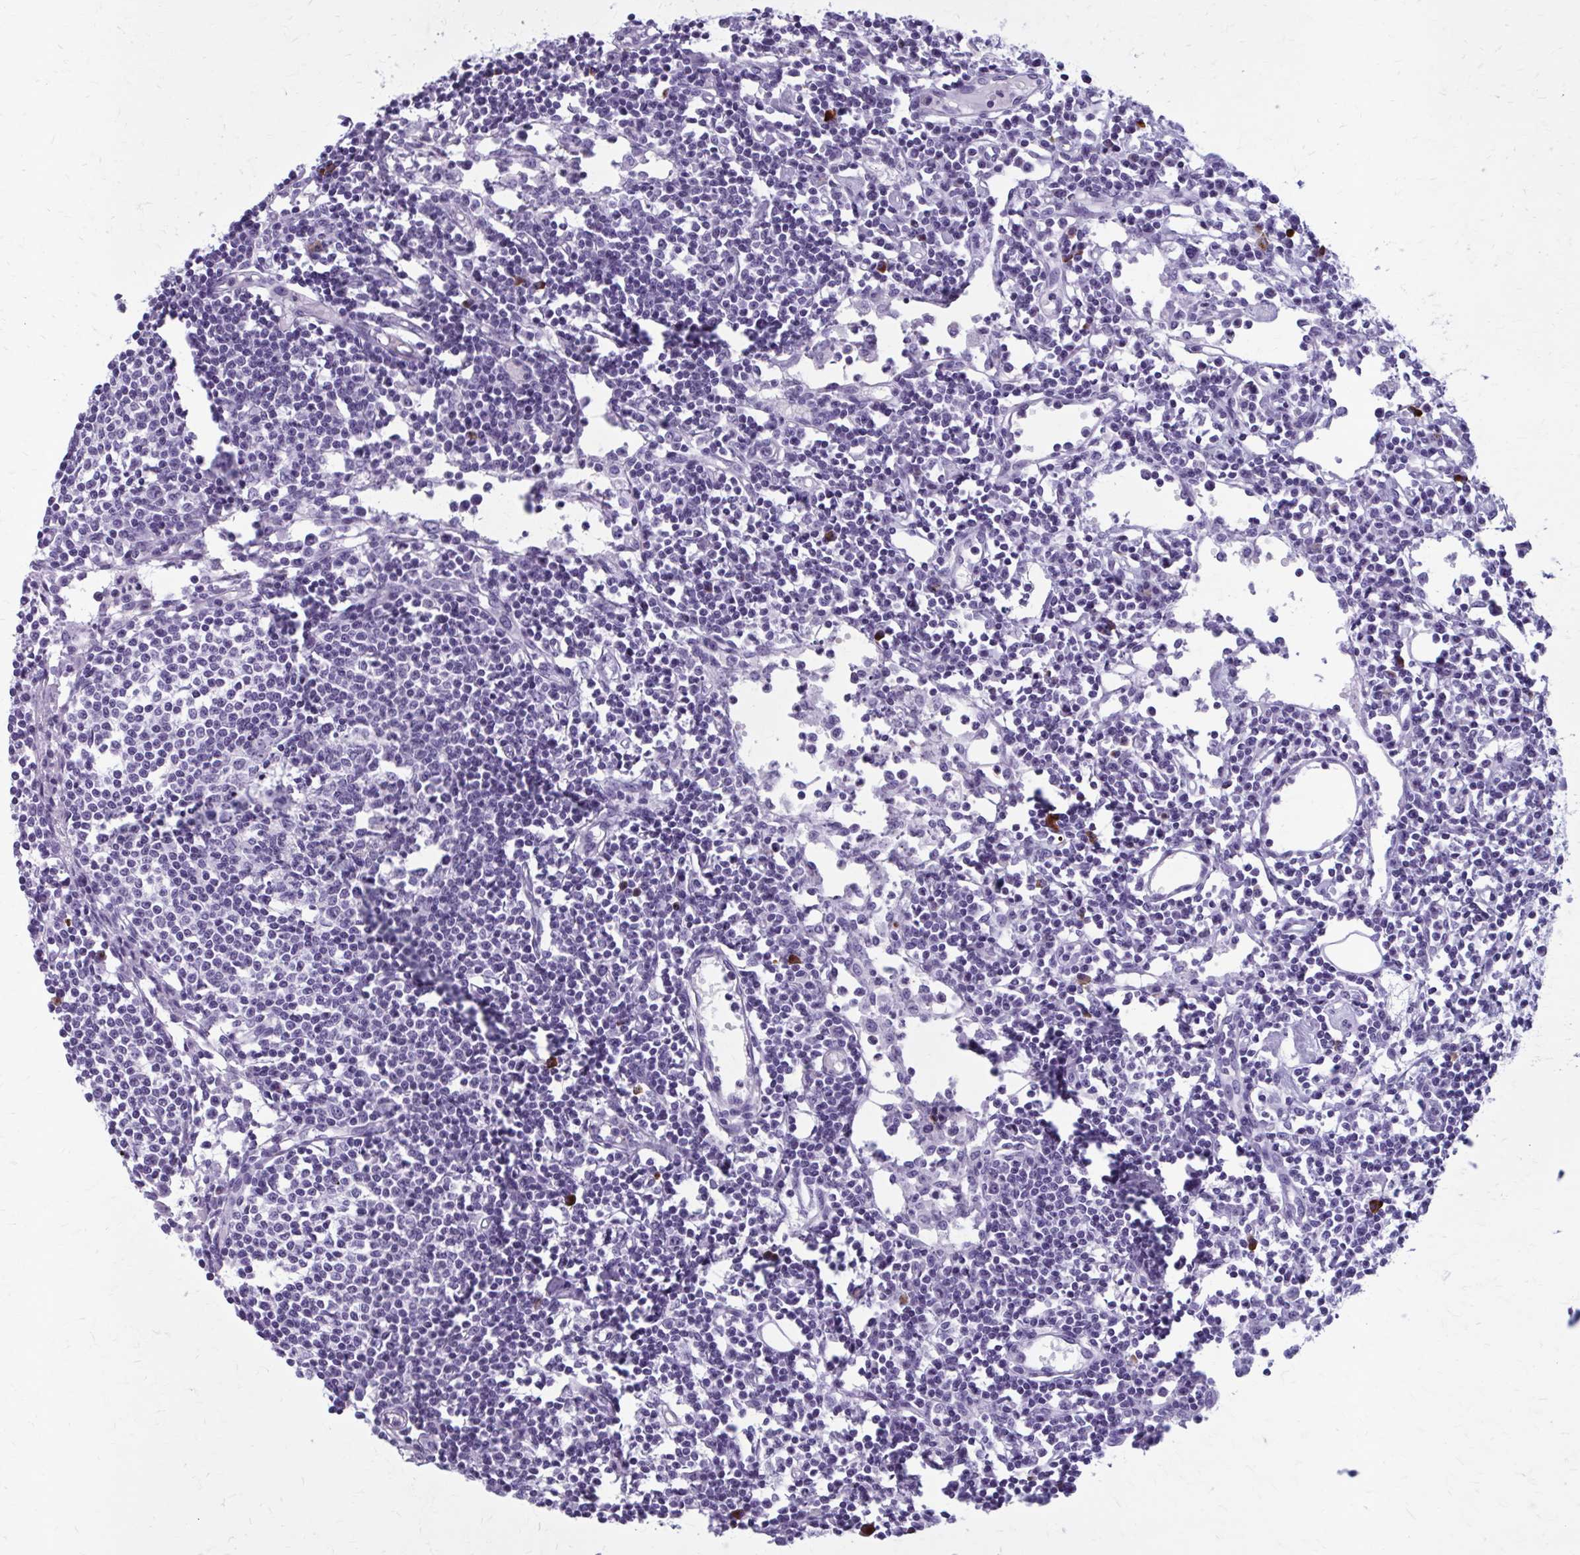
{"staining": {"intensity": "negative", "quantity": "none", "location": "none"}, "tissue": "lymph node", "cell_type": "Germinal center cells", "image_type": "normal", "snomed": [{"axis": "morphology", "description": "Normal tissue, NOS"}, {"axis": "topography", "description": "Lymph node"}], "caption": "Immunohistochemistry (IHC) photomicrograph of benign lymph node: lymph node stained with DAB (3,3'-diaminobenzidine) exhibits no significant protein staining in germinal center cells. (Stains: DAB immunohistochemistry (IHC) with hematoxylin counter stain, Microscopy: brightfield microscopy at high magnification).", "gene": "ZDHHC7", "patient": {"sex": "female", "age": 78}}